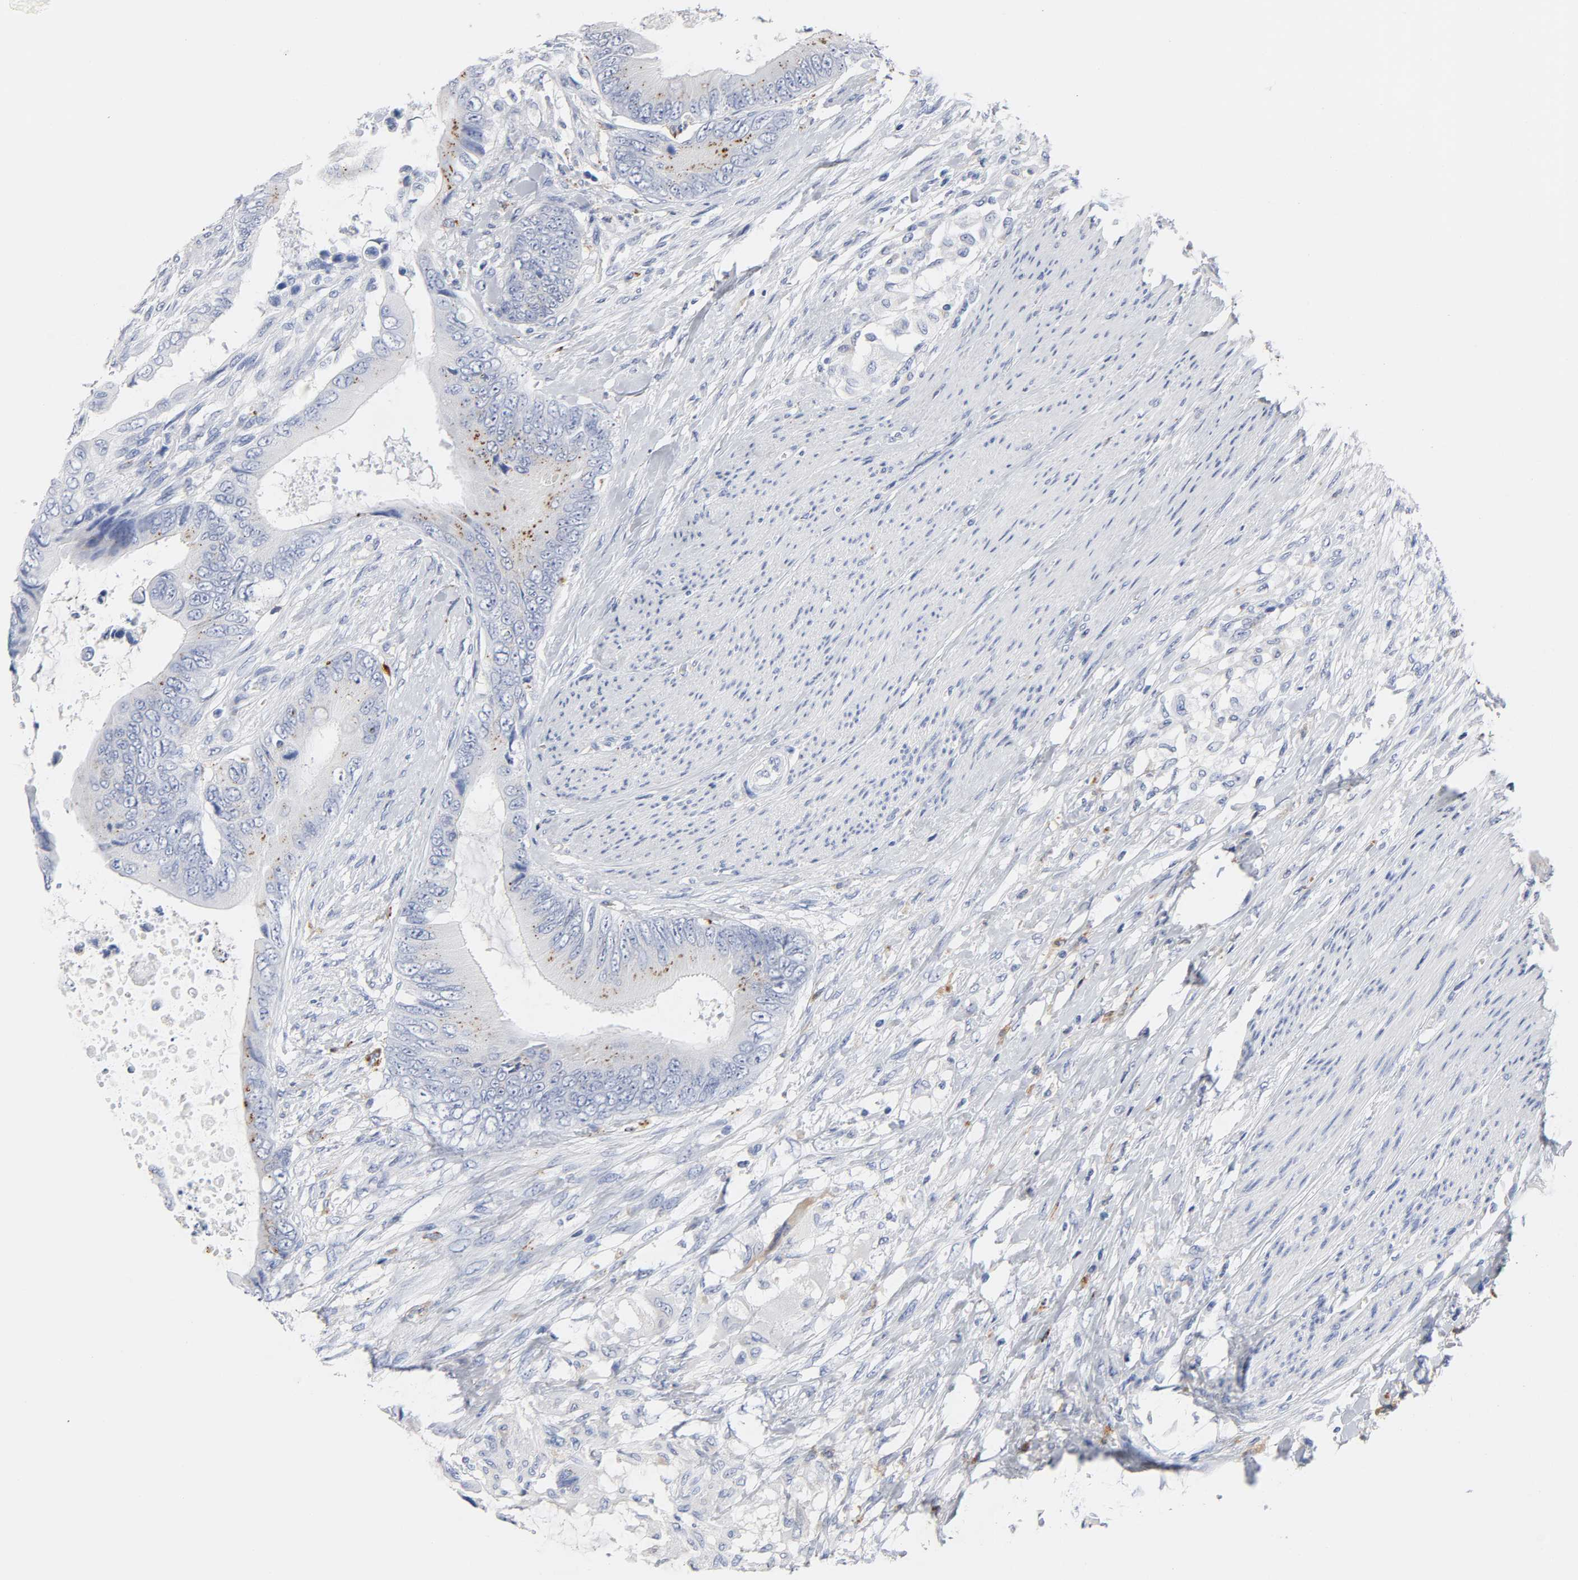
{"staining": {"intensity": "negative", "quantity": "none", "location": "none"}, "tissue": "colorectal cancer", "cell_type": "Tumor cells", "image_type": "cancer", "snomed": [{"axis": "morphology", "description": "Adenocarcinoma, NOS"}, {"axis": "topography", "description": "Rectum"}], "caption": "Human colorectal cancer (adenocarcinoma) stained for a protein using IHC exhibits no staining in tumor cells.", "gene": "PLP1", "patient": {"sex": "female", "age": 77}}